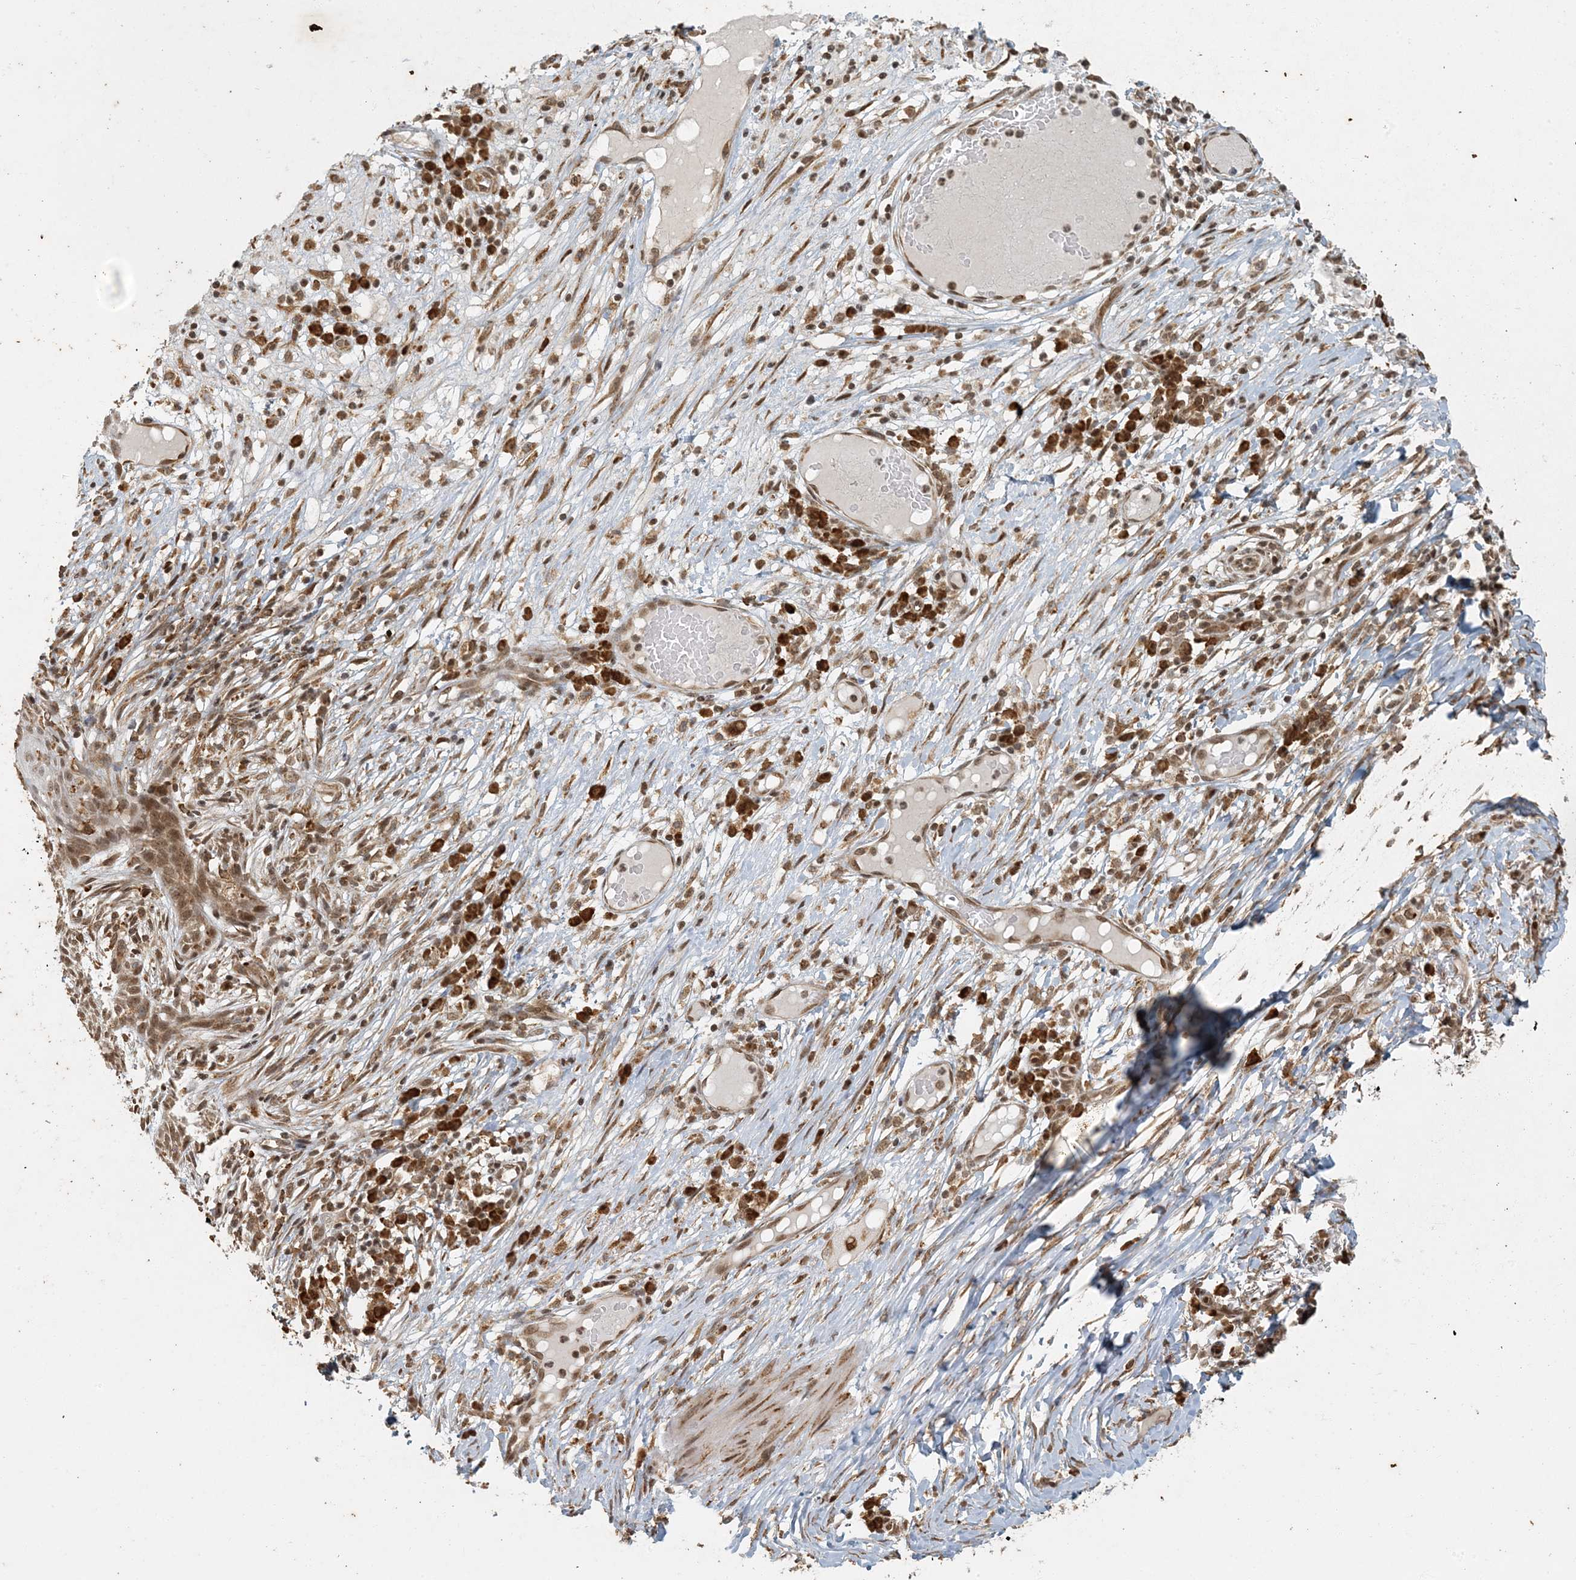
{"staining": {"intensity": "moderate", "quantity": ">75%", "location": "nuclear"}, "tissue": "skin cancer", "cell_type": "Tumor cells", "image_type": "cancer", "snomed": [{"axis": "morphology", "description": "Normal tissue, NOS"}, {"axis": "morphology", "description": "Basal cell carcinoma"}, {"axis": "topography", "description": "Skin"}], "caption": "Skin cancer (basal cell carcinoma) stained with immunohistochemistry (IHC) exhibits moderate nuclear positivity in approximately >75% of tumor cells.", "gene": "AK9", "patient": {"sex": "male", "age": 64}}